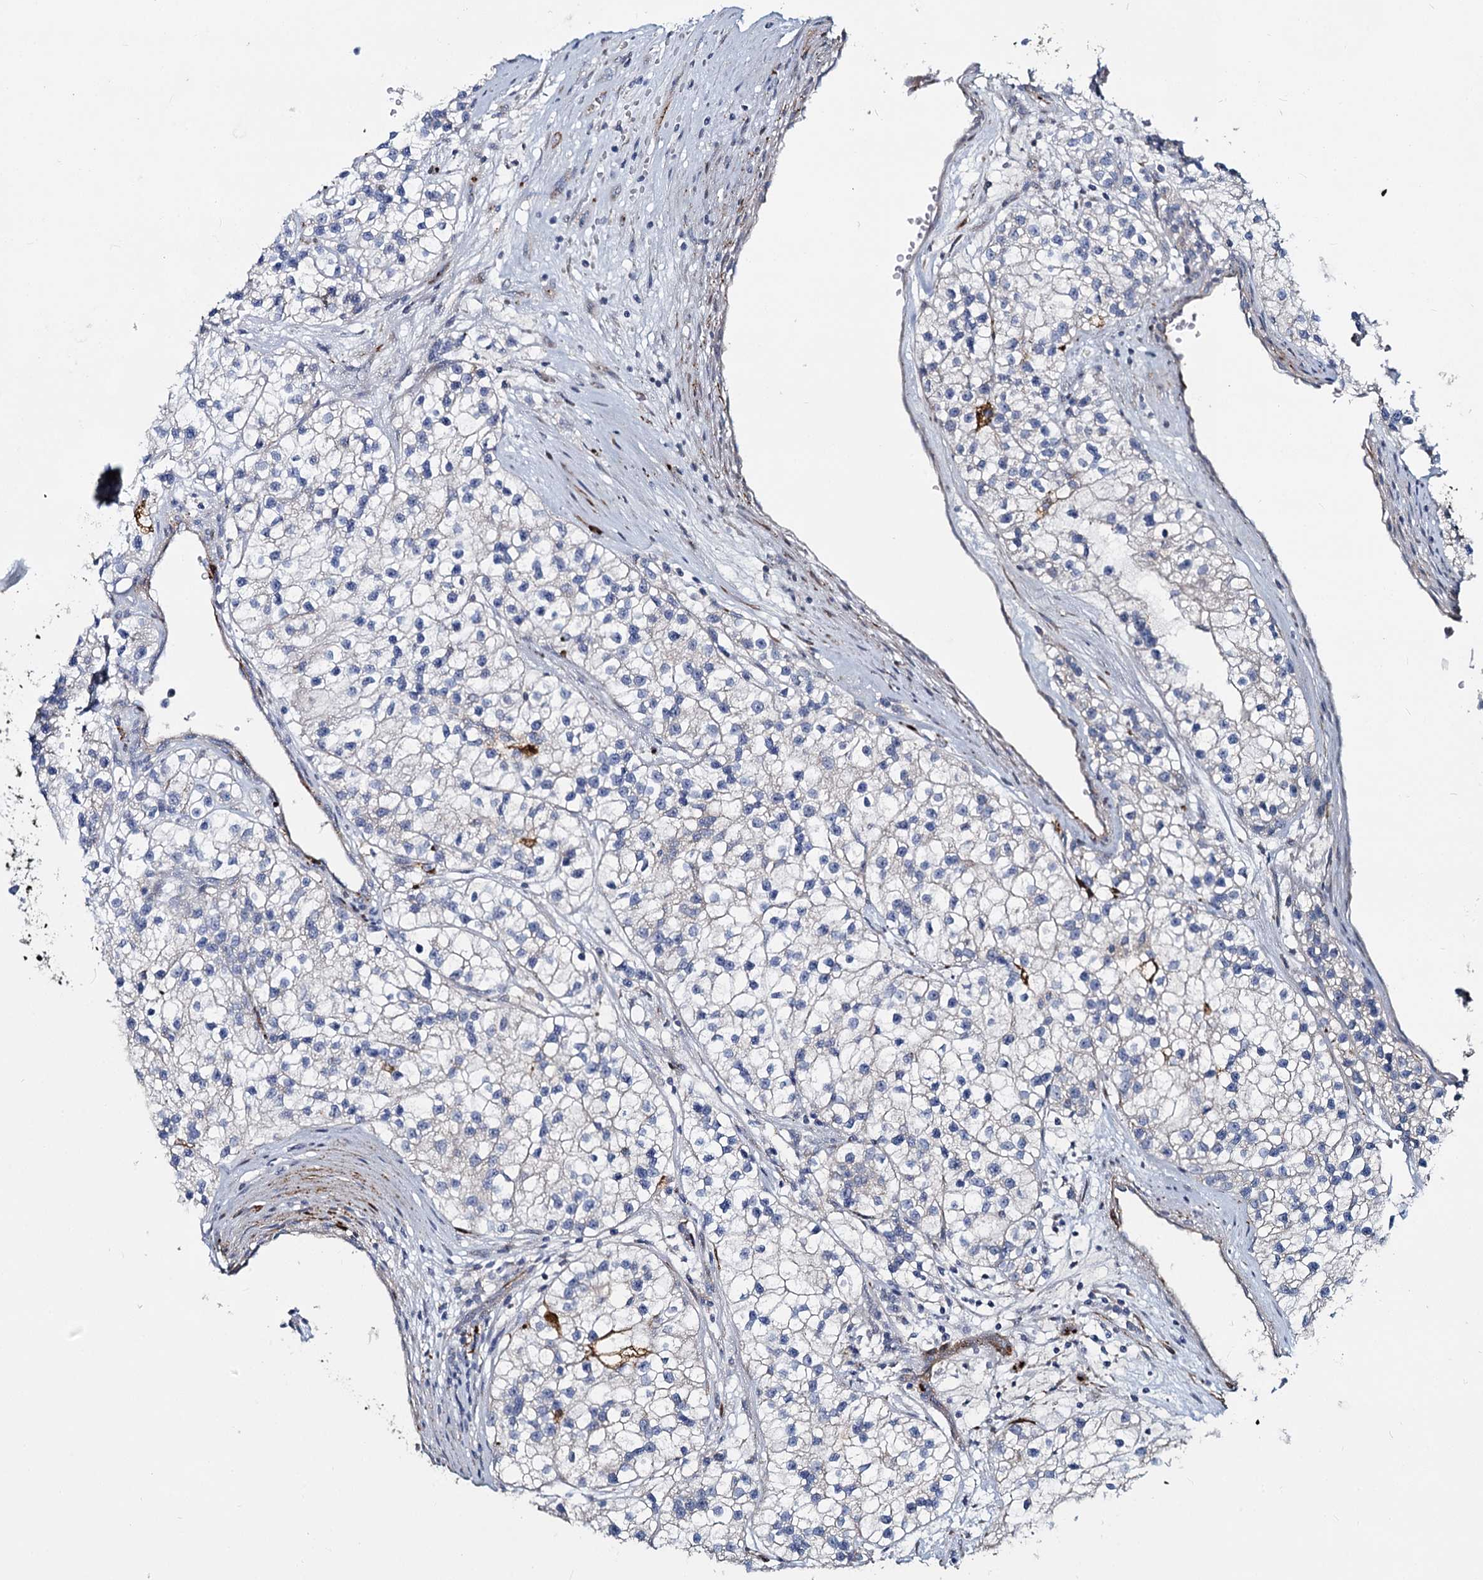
{"staining": {"intensity": "negative", "quantity": "none", "location": "none"}, "tissue": "renal cancer", "cell_type": "Tumor cells", "image_type": "cancer", "snomed": [{"axis": "morphology", "description": "Adenocarcinoma, NOS"}, {"axis": "topography", "description": "Kidney"}], "caption": "This is an IHC image of human adenocarcinoma (renal). There is no positivity in tumor cells.", "gene": "DCUN1D2", "patient": {"sex": "female", "age": 57}}